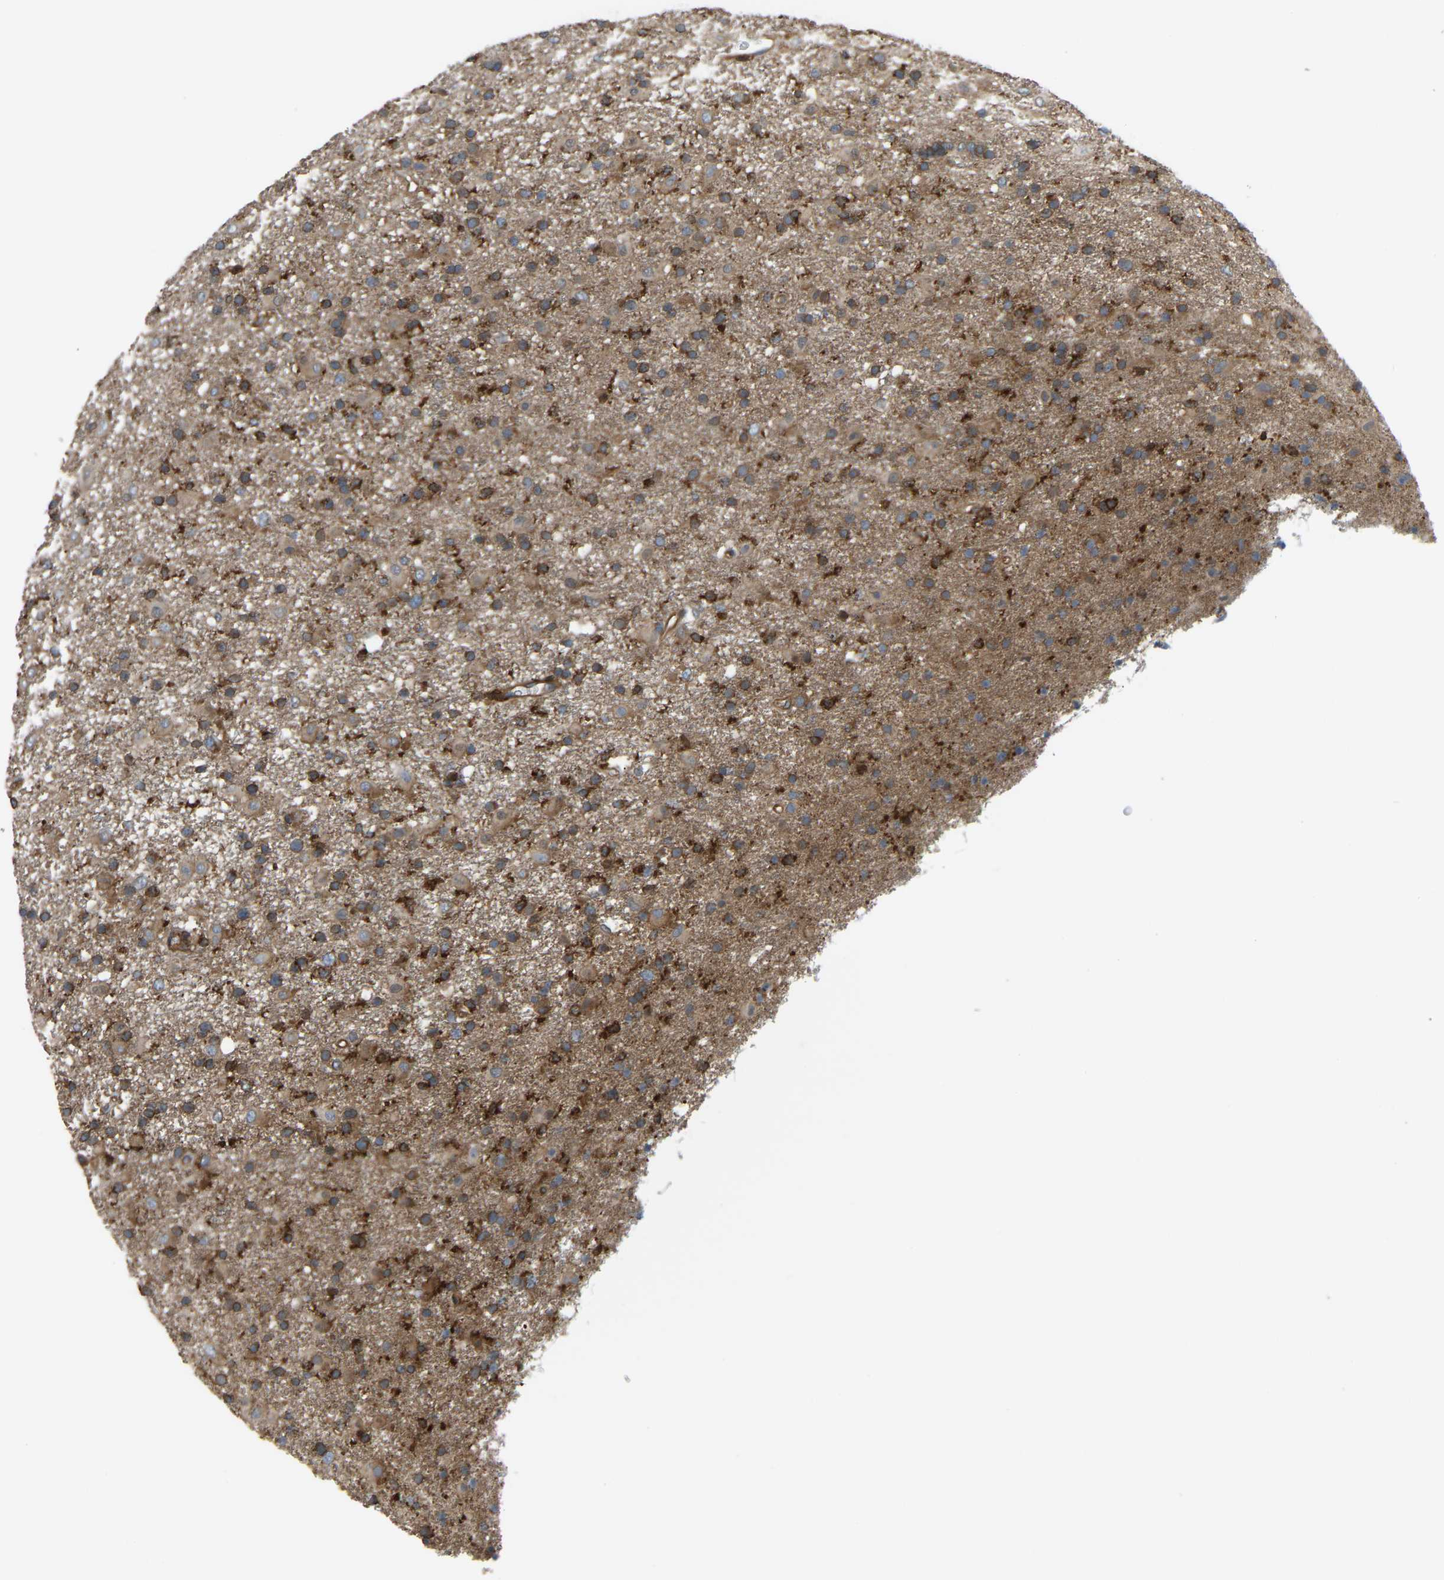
{"staining": {"intensity": "moderate", "quantity": ">75%", "location": "cytoplasmic/membranous"}, "tissue": "glioma", "cell_type": "Tumor cells", "image_type": "cancer", "snomed": [{"axis": "morphology", "description": "Glioma, malignant, Low grade"}, {"axis": "topography", "description": "Brain"}], "caption": "Immunohistochemical staining of human glioma demonstrates medium levels of moderate cytoplasmic/membranous protein positivity in about >75% of tumor cells. The staining was performed using DAB (3,3'-diaminobenzidine) to visualize the protein expression in brown, while the nuclei were stained in blue with hematoxylin (Magnification: 20x).", "gene": "PICALM", "patient": {"sex": "male", "age": 65}}